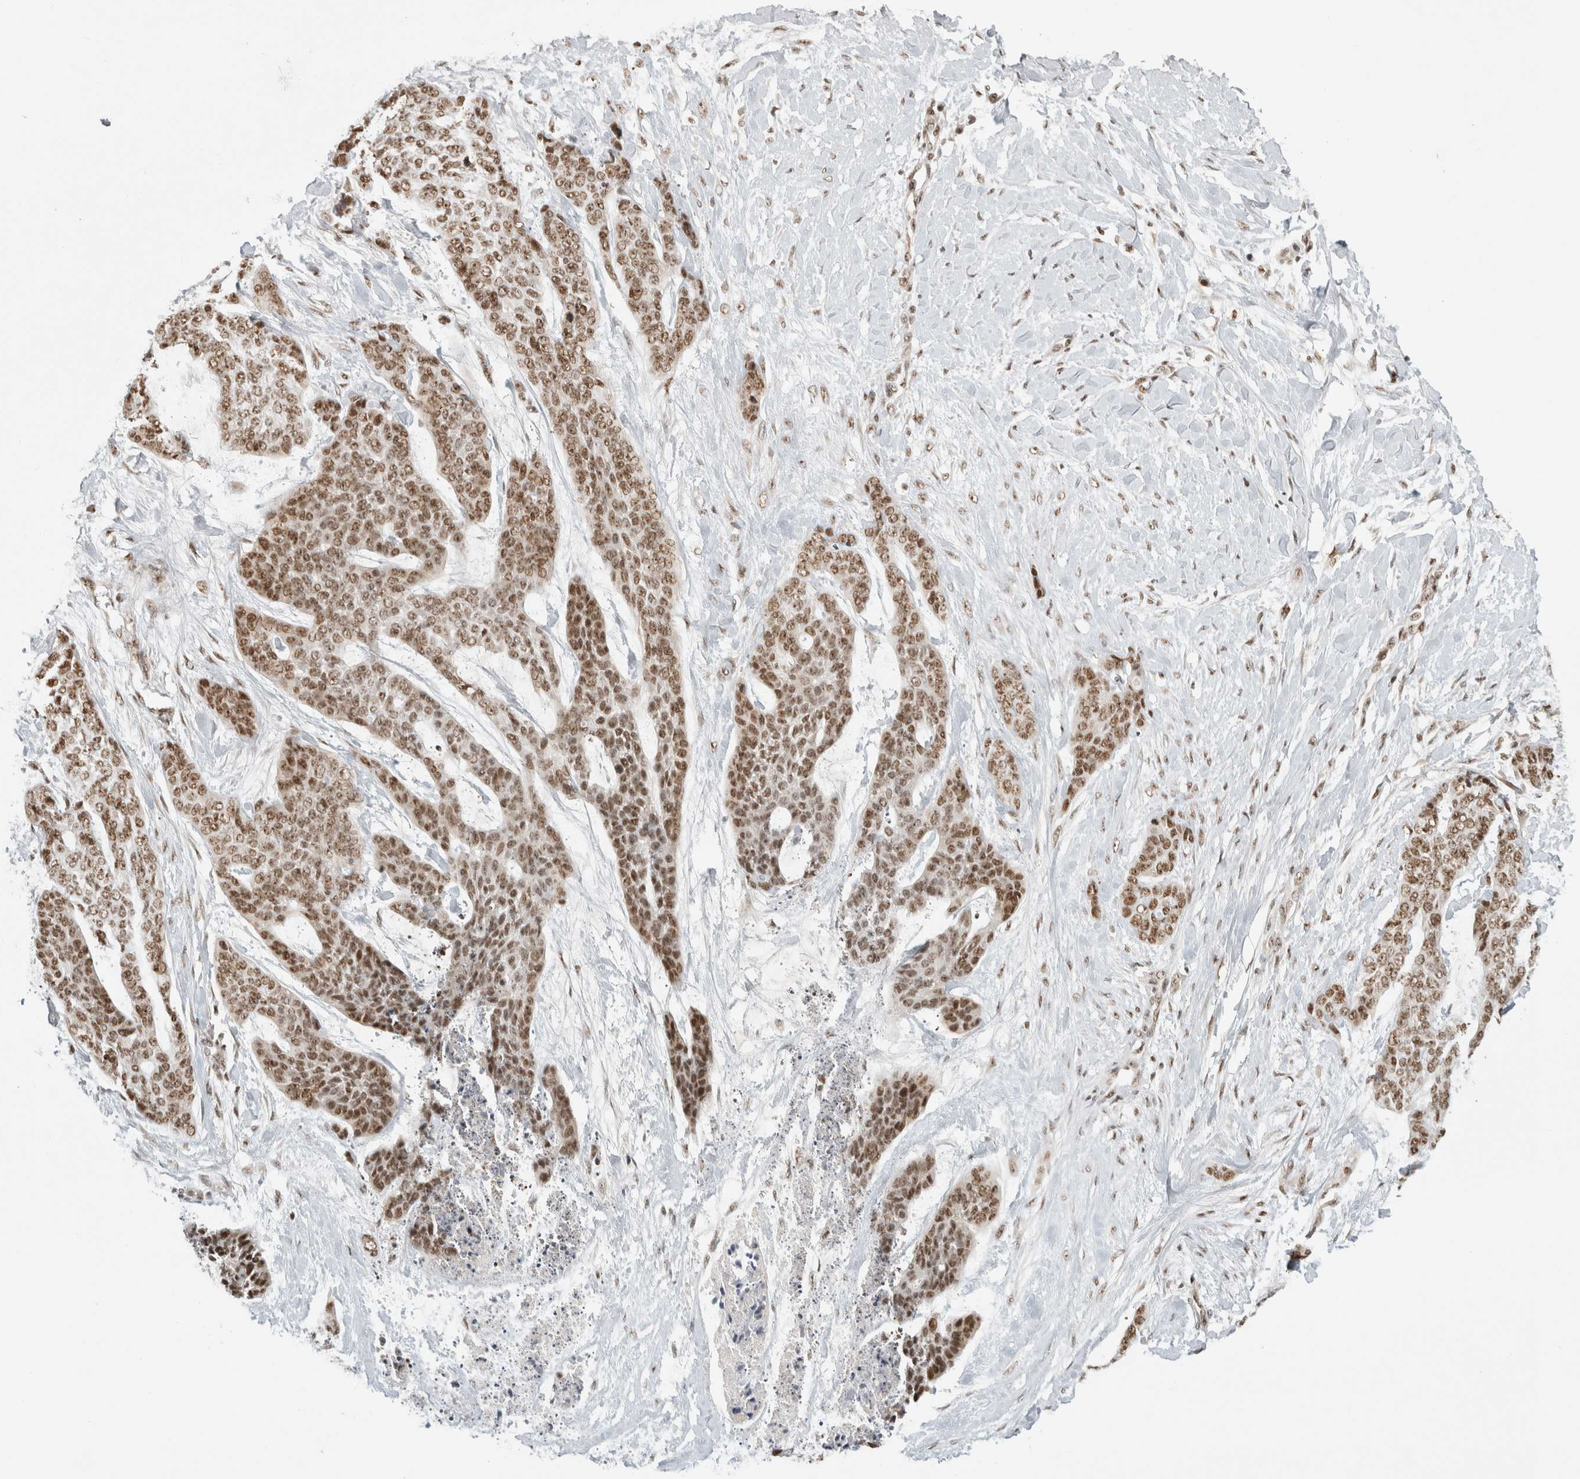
{"staining": {"intensity": "moderate", "quantity": ">75%", "location": "nuclear"}, "tissue": "skin cancer", "cell_type": "Tumor cells", "image_type": "cancer", "snomed": [{"axis": "morphology", "description": "Basal cell carcinoma"}, {"axis": "topography", "description": "Skin"}], "caption": "Moderate nuclear expression is seen in approximately >75% of tumor cells in basal cell carcinoma (skin).", "gene": "EBNA1BP2", "patient": {"sex": "female", "age": 64}}